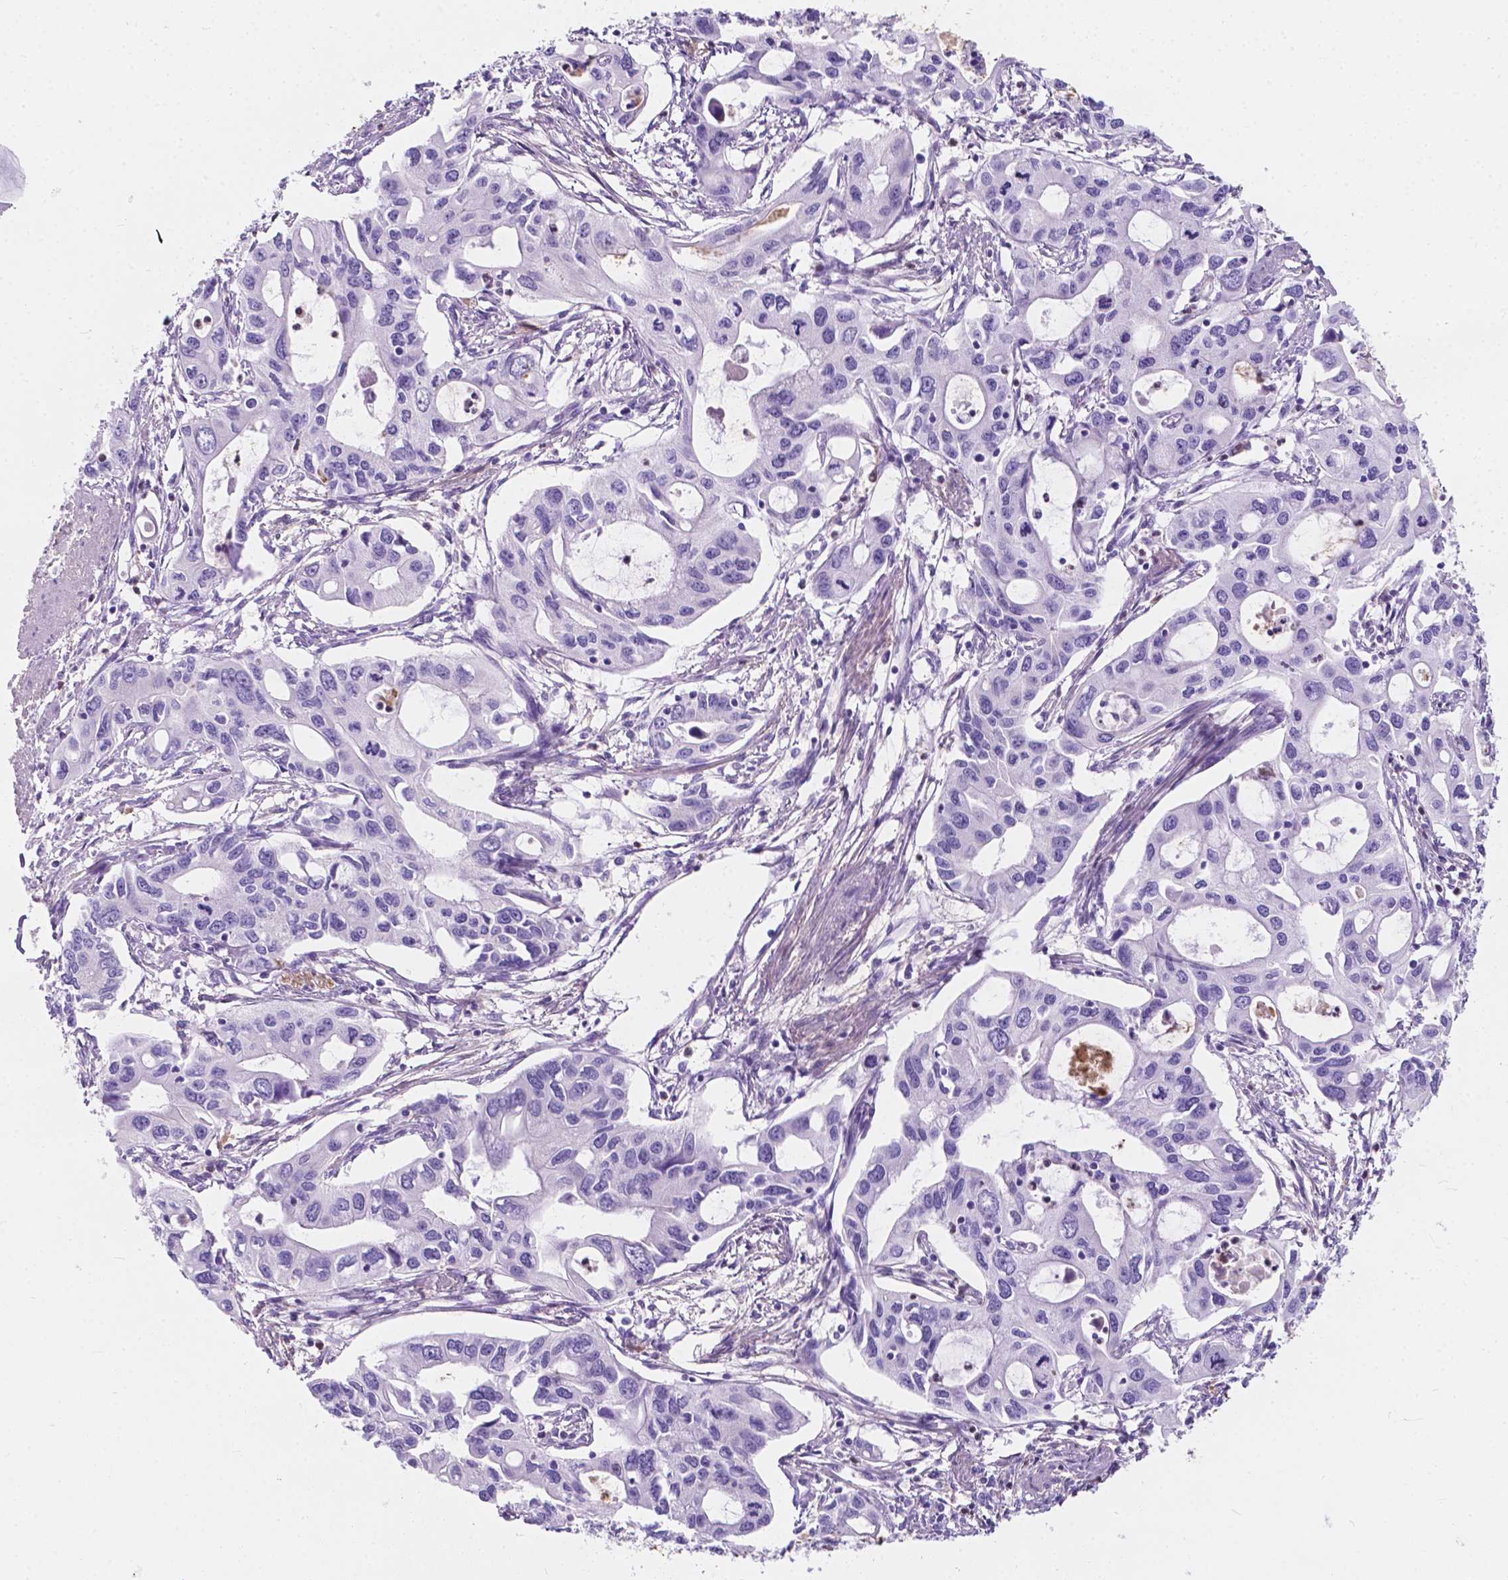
{"staining": {"intensity": "negative", "quantity": "none", "location": "none"}, "tissue": "pancreatic cancer", "cell_type": "Tumor cells", "image_type": "cancer", "snomed": [{"axis": "morphology", "description": "Adenocarcinoma, NOS"}, {"axis": "topography", "description": "Pancreas"}], "caption": "High magnification brightfield microscopy of pancreatic cancer stained with DAB (3,3'-diaminobenzidine) (brown) and counterstained with hematoxylin (blue): tumor cells show no significant staining.", "gene": "GNAO1", "patient": {"sex": "male", "age": 60}}